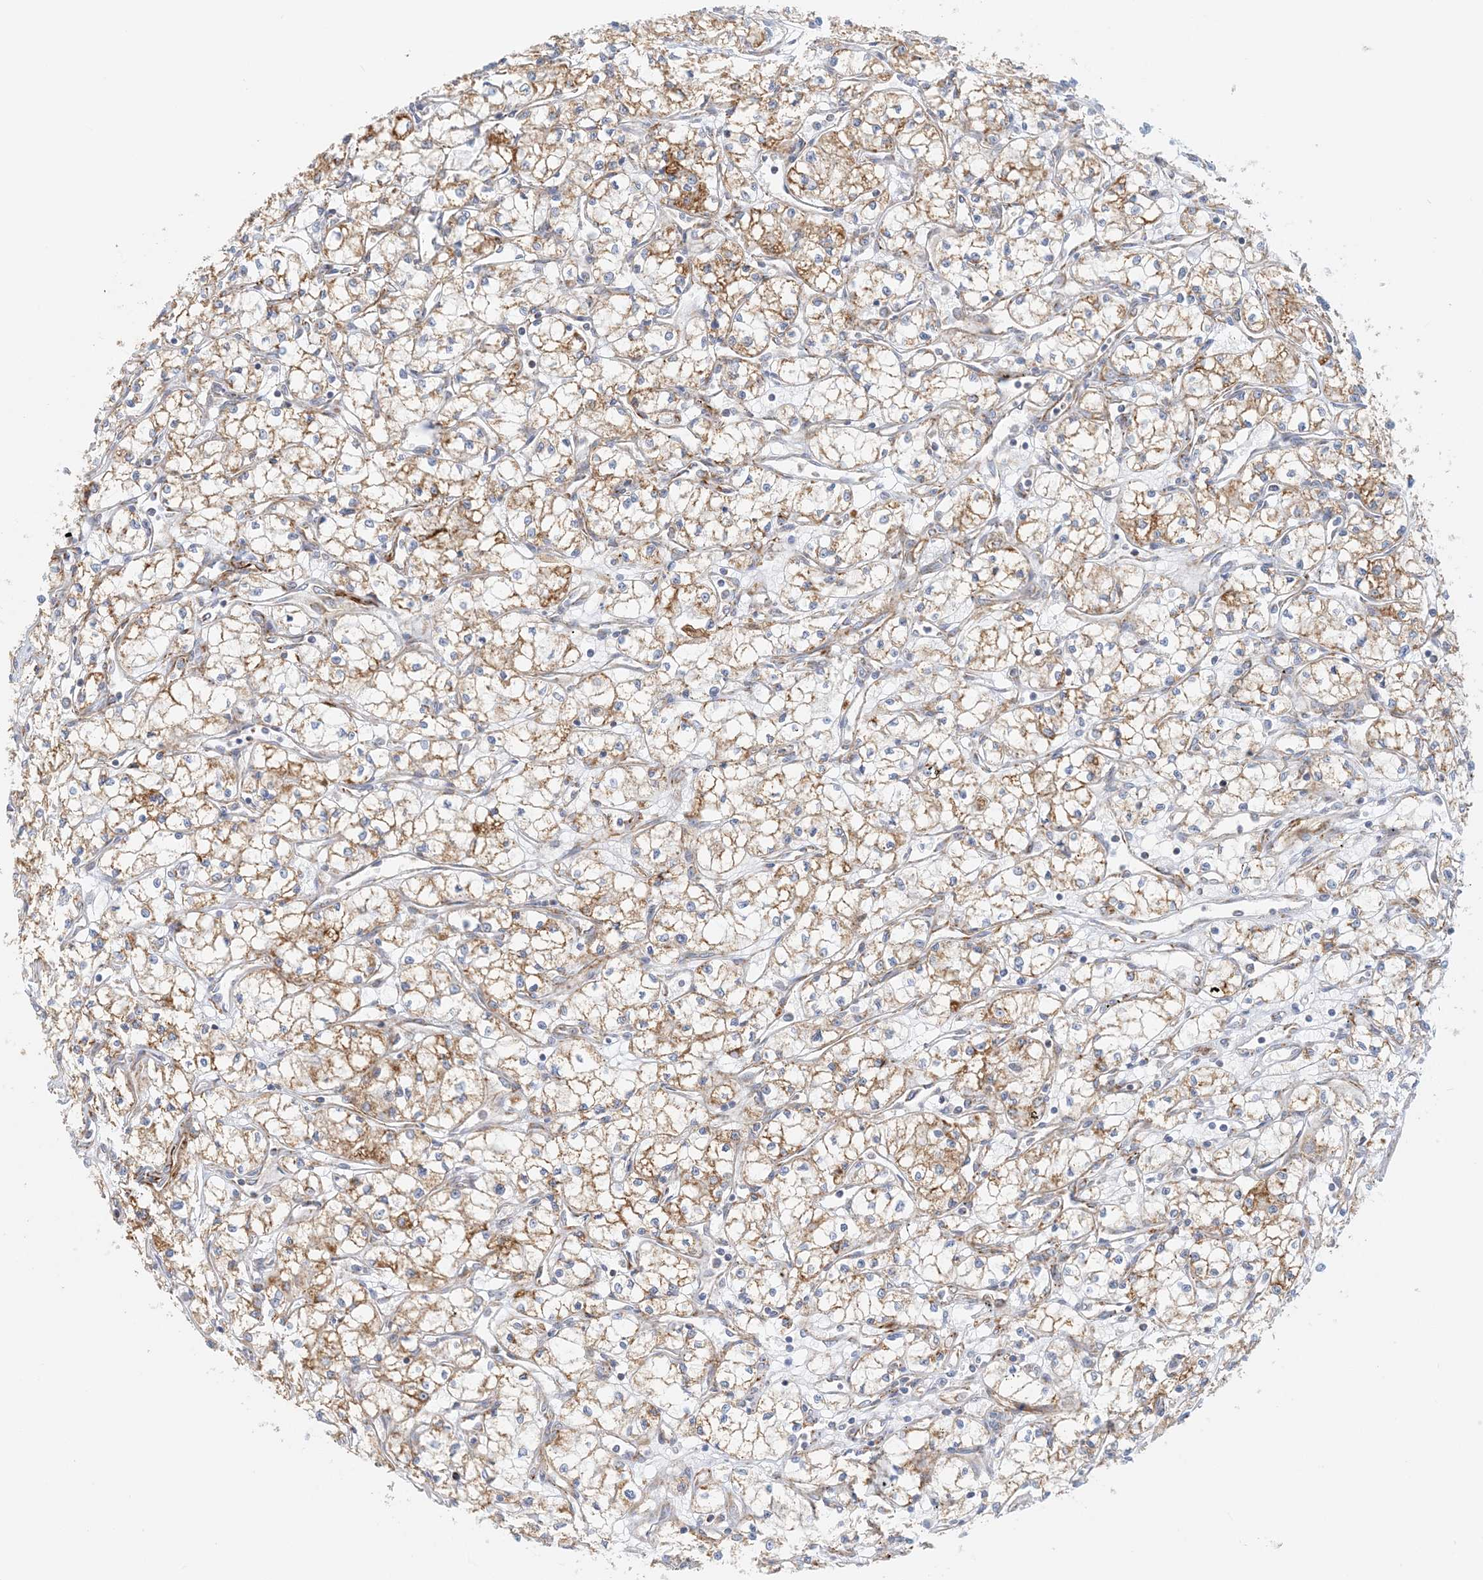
{"staining": {"intensity": "moderate", "quantity": ">75%", "location": "cytoplasmic/membranous"}, "tissue": "renal cancer", "cell_type": "Tumor cells", "image_type": "cancer", "snomed": [{"axis": "morphology", "description": "Adenocarcinoma, NOS"}, {"axis": "topography", "description": "Kidney"}], "caption": "Protein analysis of renal cancer (adenocarcinoma) tissue shows moderate cytoplasmic/membranous expression in approximately >75% of tumor cells.", "gene": "COA3", "patient": {"sex": "male", "age": 59}}